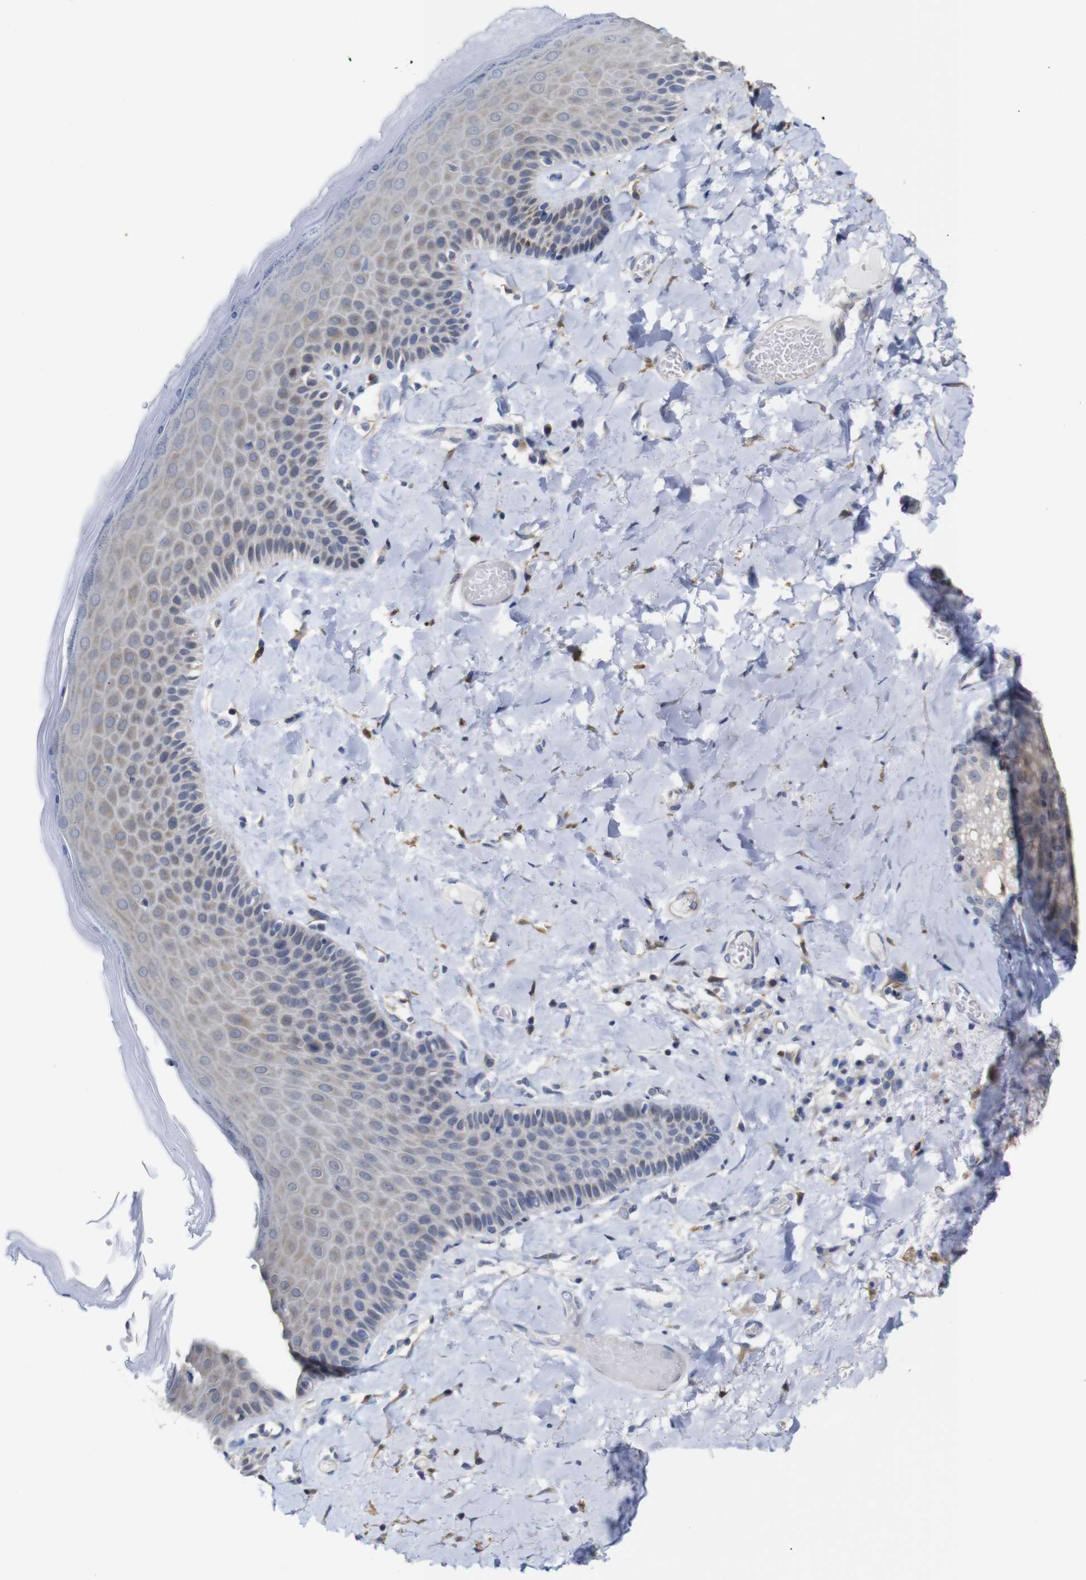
{"staining": {"intensity": "moderate", "quantity": "<25%", "location": "cytoplasmic/membranous"}, "tissue": "skin", "cell_type": "Epidermal cells", "image_type": "normal", "snomed": [{"axis": "morphology", "description": "Normal tissue, NOS"}, {"axis": "topography", "description": "Anal"}], "caption": "Epidermal cells demonstrate moderate cytoplasmic/membranous expression in approximately <25% of cells in benign skin.", "gene": "TCEAL9", "patient": {"sex": "male", "age": 69}}